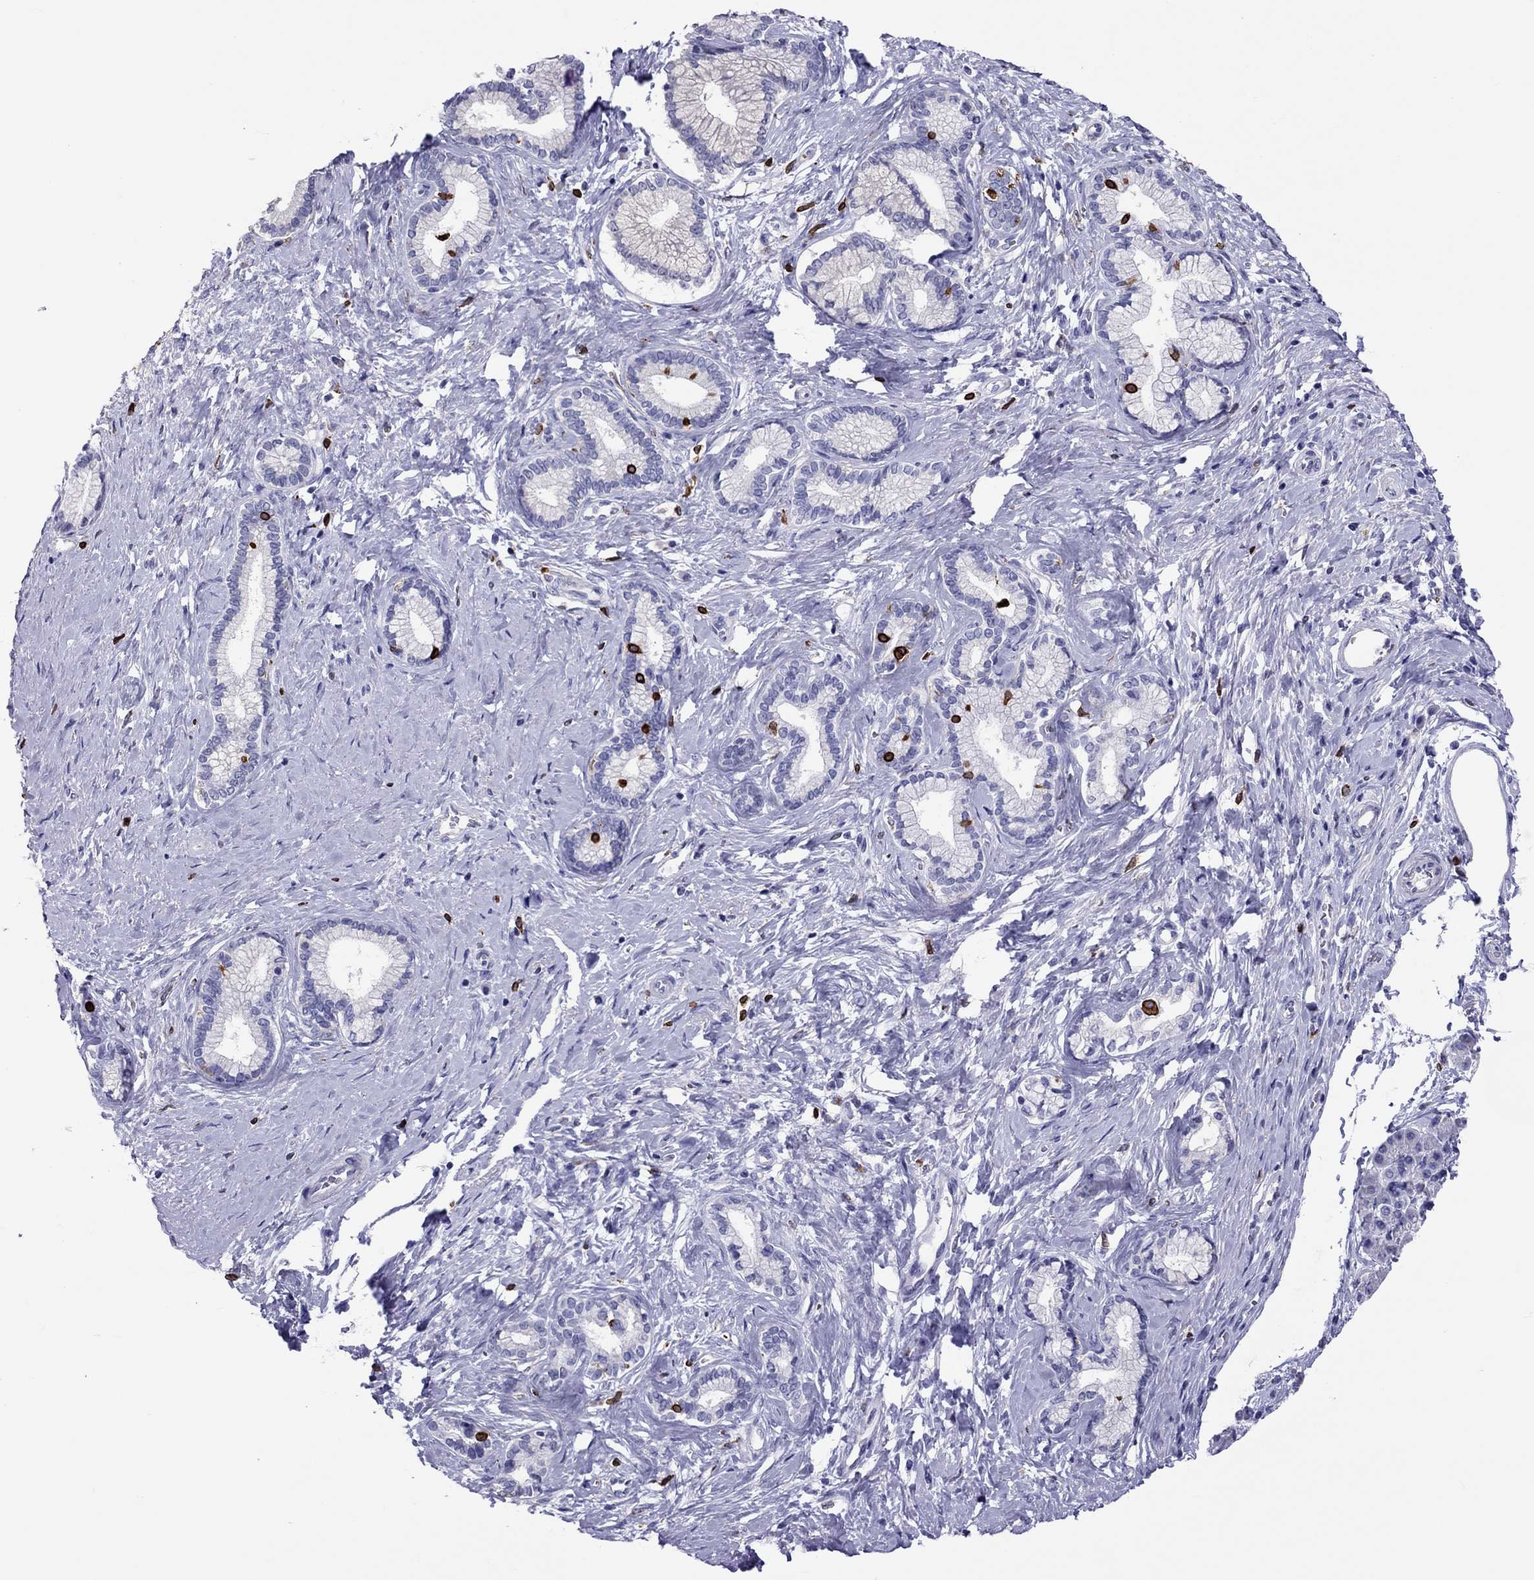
{"staining": {"intensity": "negative", "quantity": "none", "location": "none"}, "tissue": "pancreatic cancer", "cell_type": "Tumor cells", "image_type": "cancer", "snomed": [{"axis": "morphology", "description": "Adenocarcinoma, NOS"}, {"axis": "topography", "description": "Pancreas"}], "caption": "An image of human adenocarcinoma (pancreatic) is negative for staining in tumor cells.", "gene": "ADORA2A", "patient": {"sex": "female", "age": 73}}